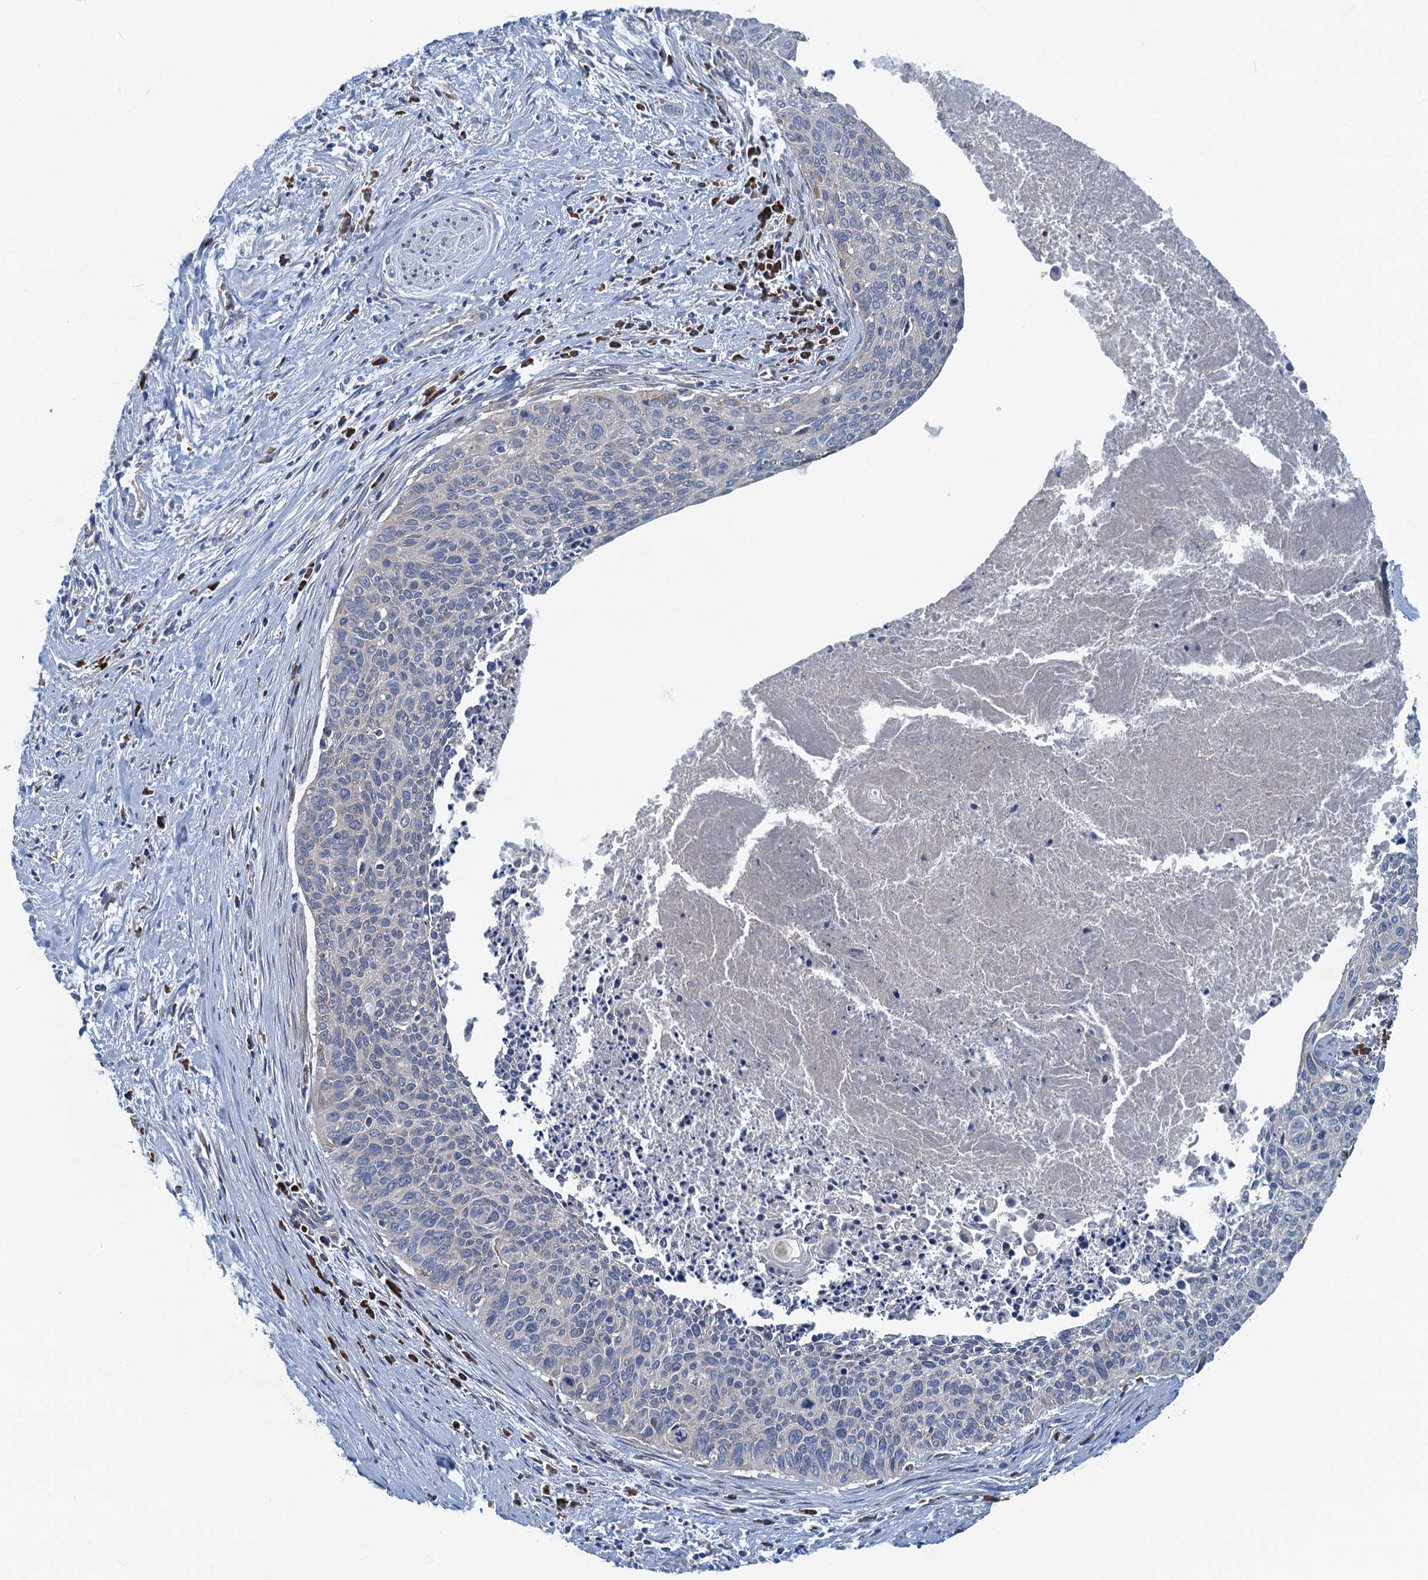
{"staining": {"intensity": "negative", "quantity": "none", "location": "none"}, "tissue": "cervical cancer", "cell_type": "Tumor cells", "image_type": "cancer", "snomed": [{"axis": "morphology", "description": "Squamous cell carcinoma, NOS"}, {"axis": "topography", "description": "Cervix"}], "caption": "Cervical cancer stained for a protein using immunohistochemistry (IHC) demonstrates no expression tumor cells.", "gene": "MYDGF", "patient": {"sex": "female", "age": 55}}